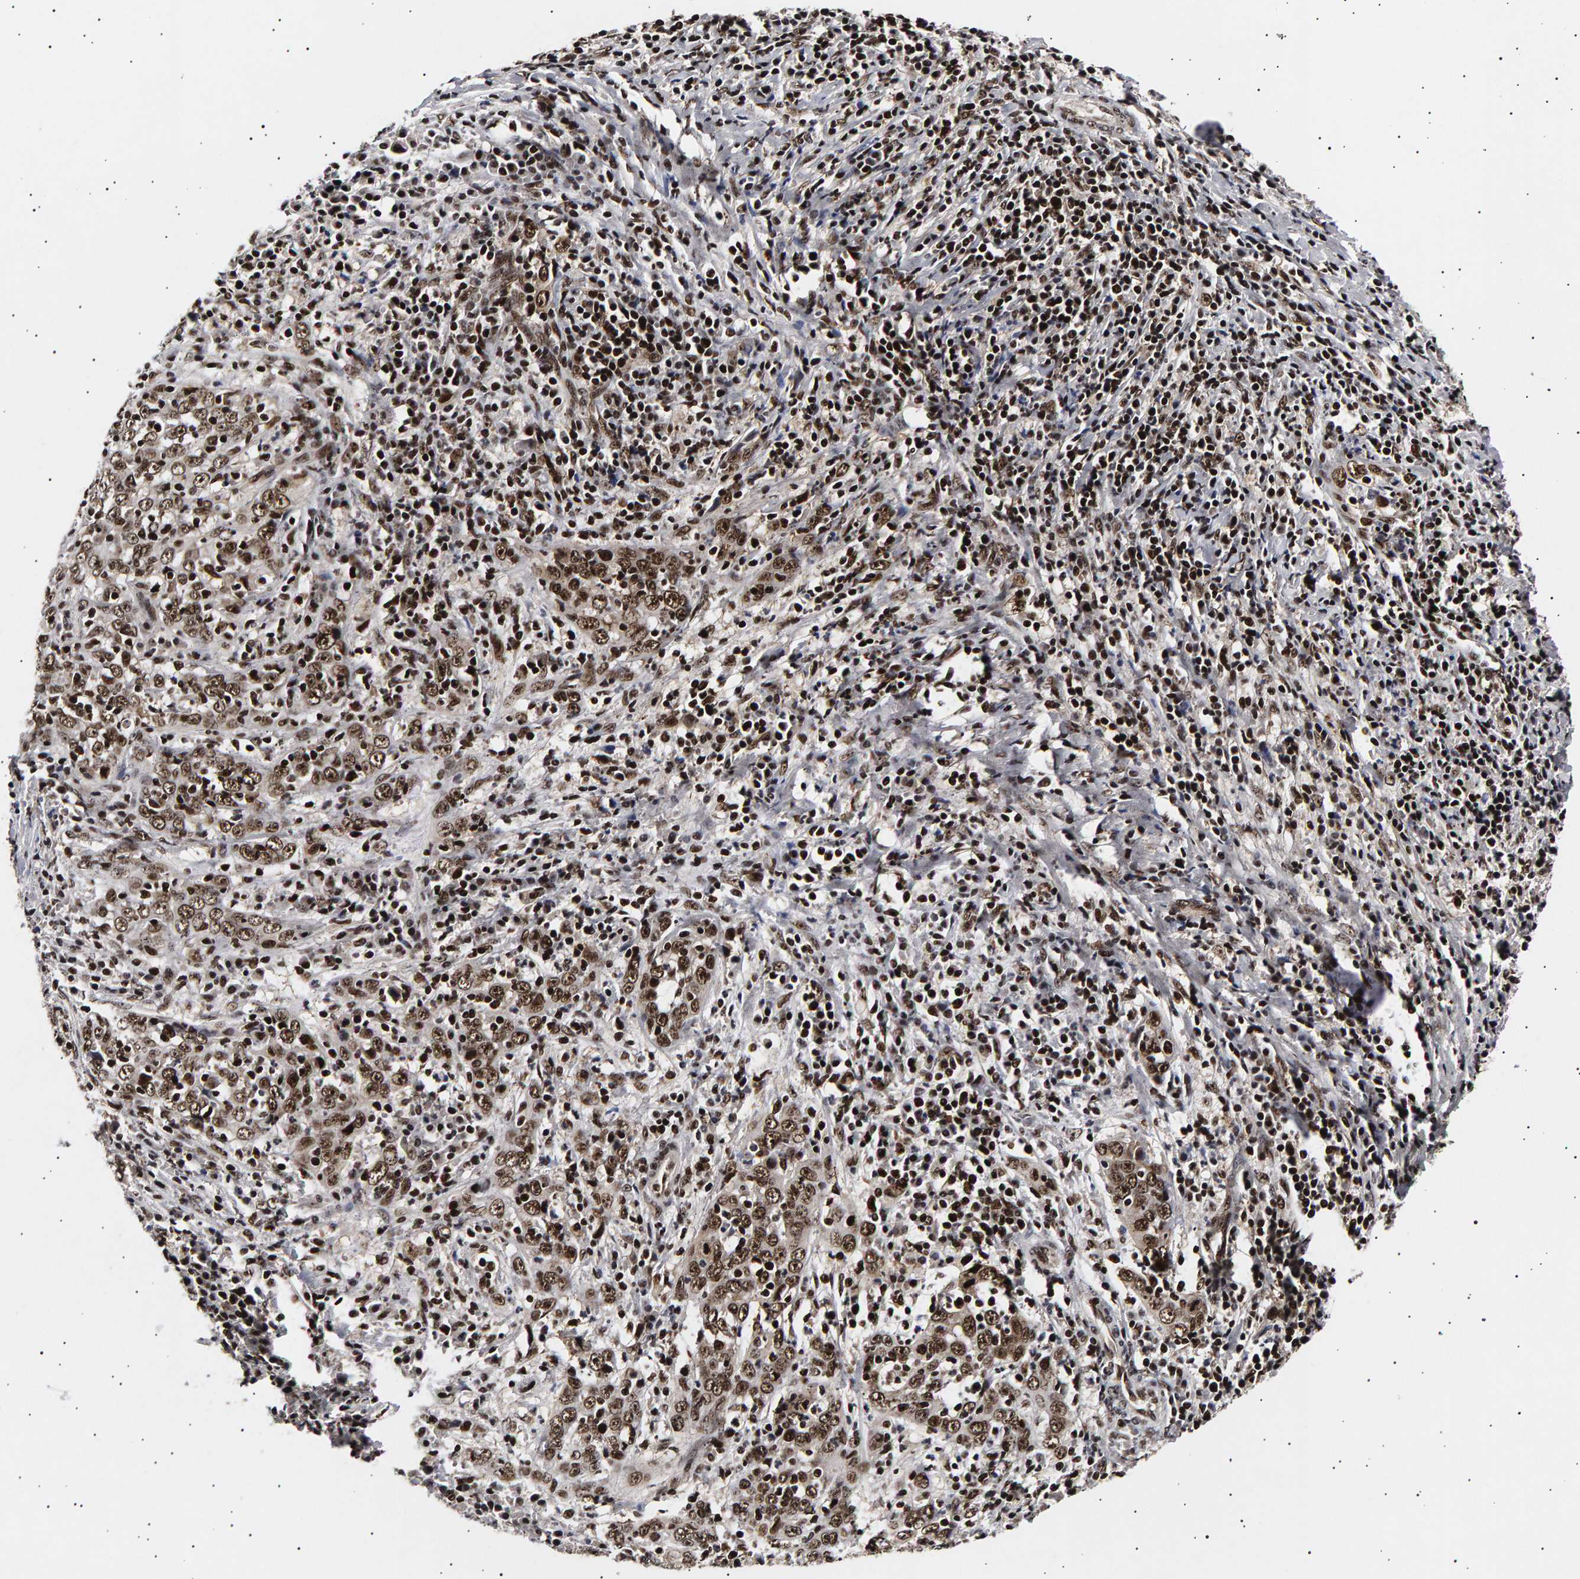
{"staining": {"intensity": "strong", "quantity": ">75%", "location": "nuclear"}, "tissue": "cervical cancer", "cell_type": "Tumor cells", "image_type": "cancer", "snomed": [{"axis": "morphology", "description": "Squamous cell carcinoma, NOS"}, {"axis": "topography", "description": "Cervix"}], "caption": "Brown immunohistochemical staining in human squamous cell carcinoma (cervical) shows strong nuclear positivity in about >75% of tumor cells.", "gene": "ANKRD40", "patient": {"sex": "female", "age": 46}}